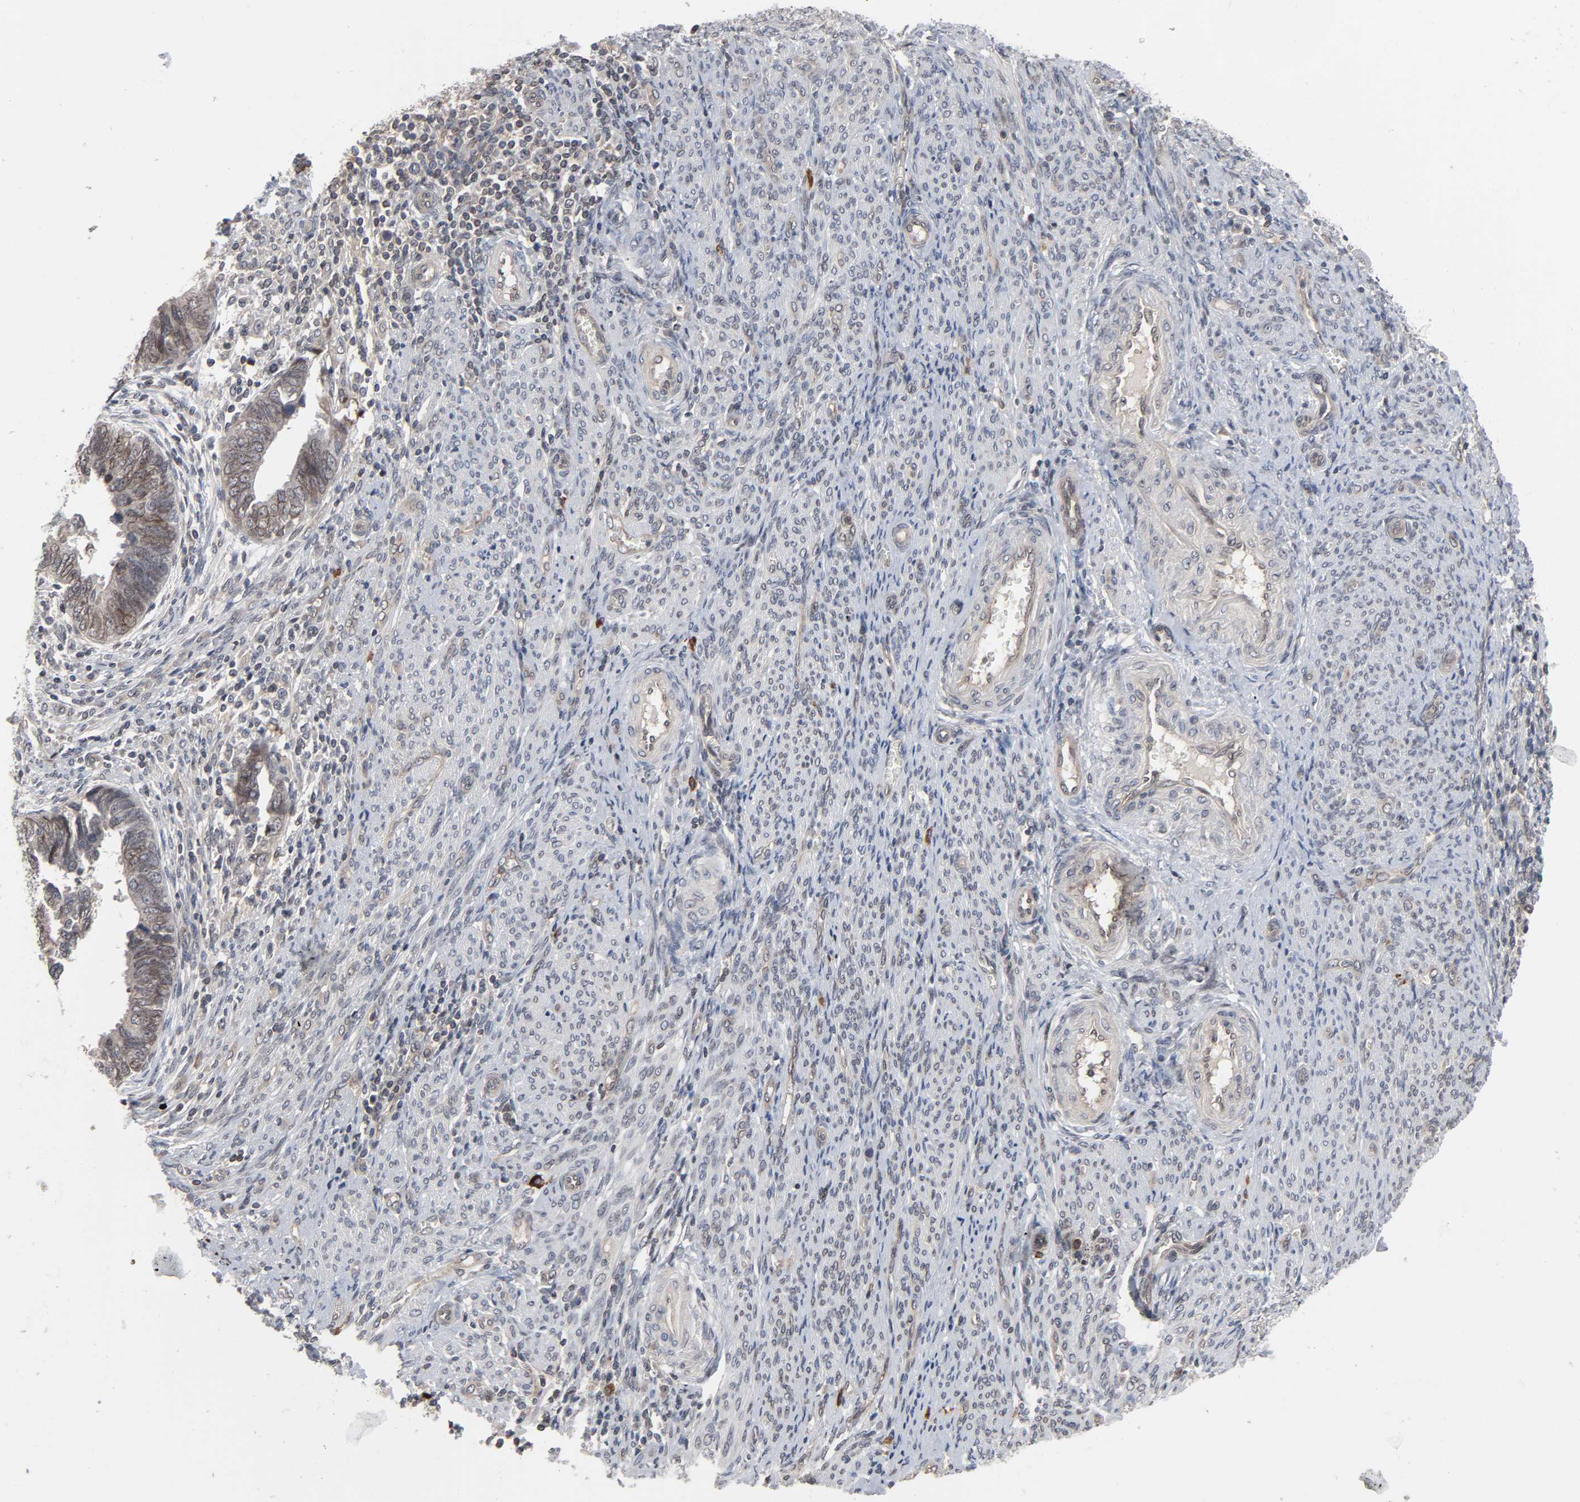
{"staining": {"intensity": "weak", "quantity": ">75%", "location": "cytoplasmic/membranous"}, "tissue": "endometrial cancer", "cell_type": "Tumor cells", "image_type": "cancer", "snomed": [{"axis": "morphology", "description": "Adenocarcinoma, NOS"}, {"axis": "topography", "description": "Endometrium"}], "caption": "DAB (3,3'-diaminobenzidine) immunohistochemical staining of human adenocarcinoma (endometrial) shows weak cytoplasmic/membranous protein staining in about >75% of tumor cells.", "gene": "CCDC175", "patient": {"sex": "female", "age": 75}}